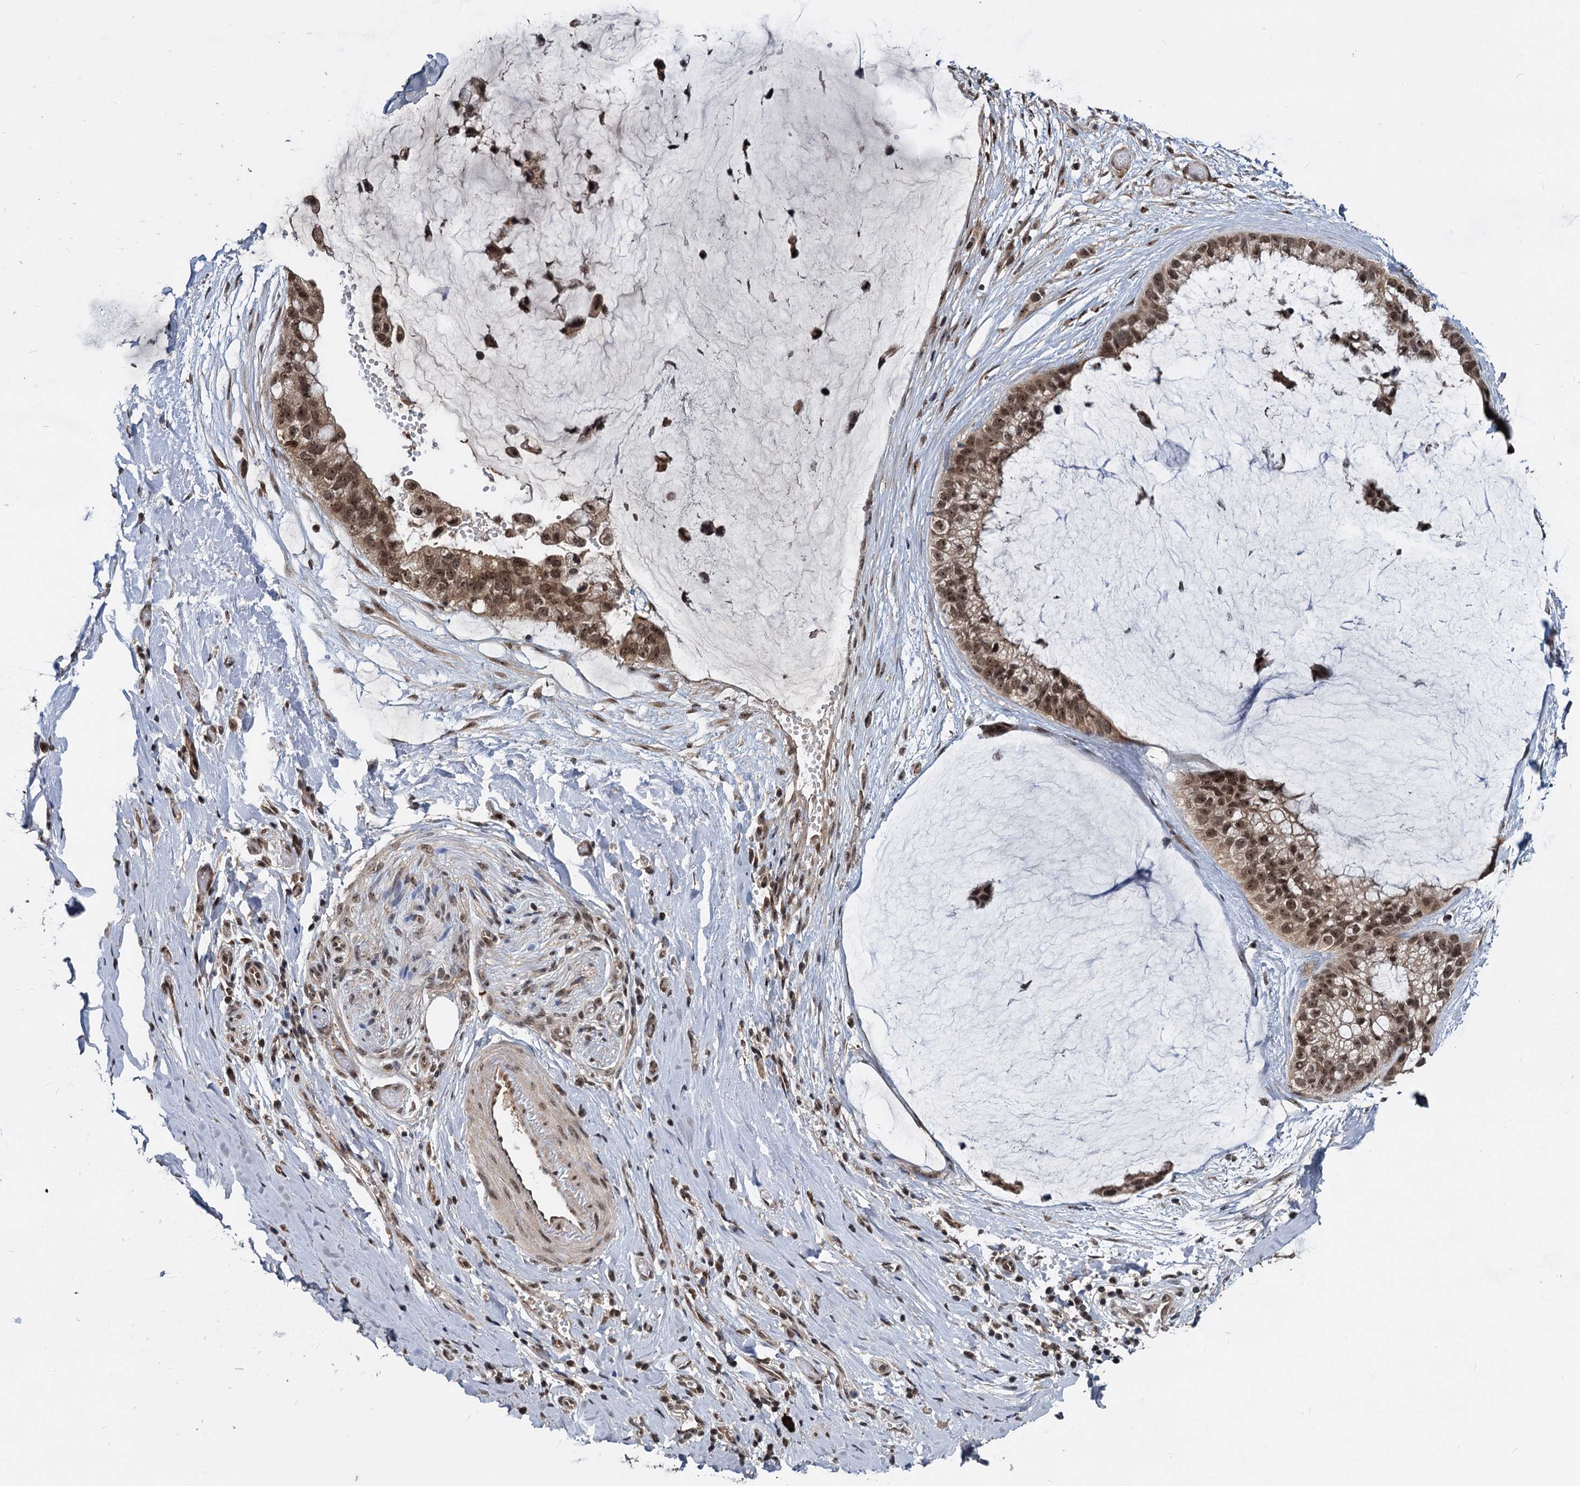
{"staining": {"intensity": "moderate", "quantity": ">75%", "location": "cytoplasmic/membranous,nuclear"}, "tissue": "ovarian cancer", "cell_type": "Tumor cells", "image_type": "cancer", "snomed": [{"axis": "morphology", "description": "Cystadenocarcinoma, mucinous, NOS"}, {"axis": "topography", "description": "Ovary"}], "caption": "Human mucinous cystadenocarcinoma (ovarian) stained for a protein (brown) exhibits moderate cytoplasmic/membranous and nuclear positive positivity in about >75% of tumor cells.", "gene": "FAM216B", "patient": {"sex": "female", "age": 39}}